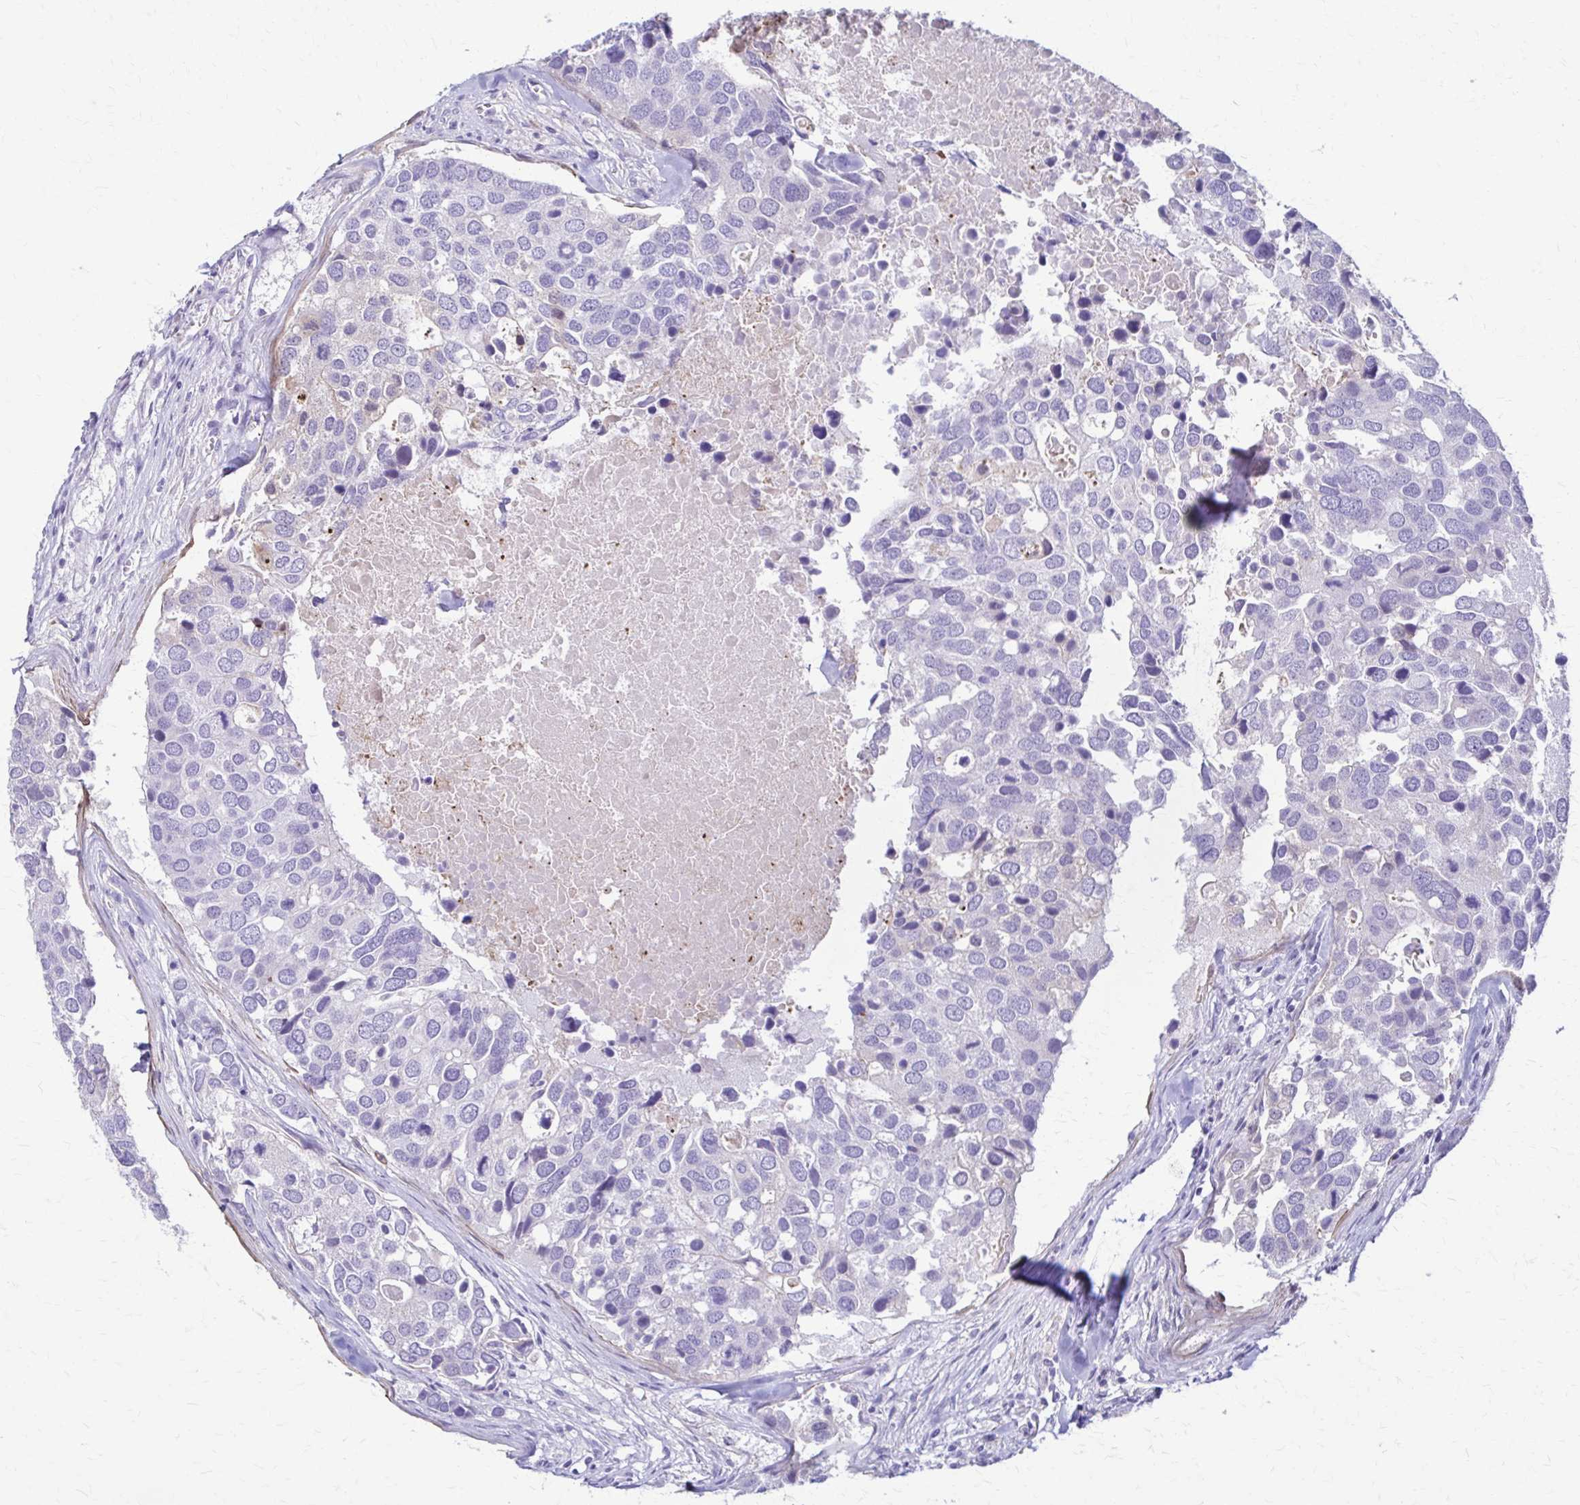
{"staining": {"intensity": "negative", "quantity": "none", "location": "none"}, "tissue": "breast cancer", "cell_type": "Tumor cells", "image_type": "cancer", "snomed": [{"axis": "morphology", "description": "Duct carcinoma"}, {"axis": "topography", "description": "Breast"}], "caption": "Immunohistochemistry of human breast cancer (intraductal carcinoma) displays no positivity in tumor cells.", "gene": "DSP", "patient": {"sex": "female", "age": 83}}